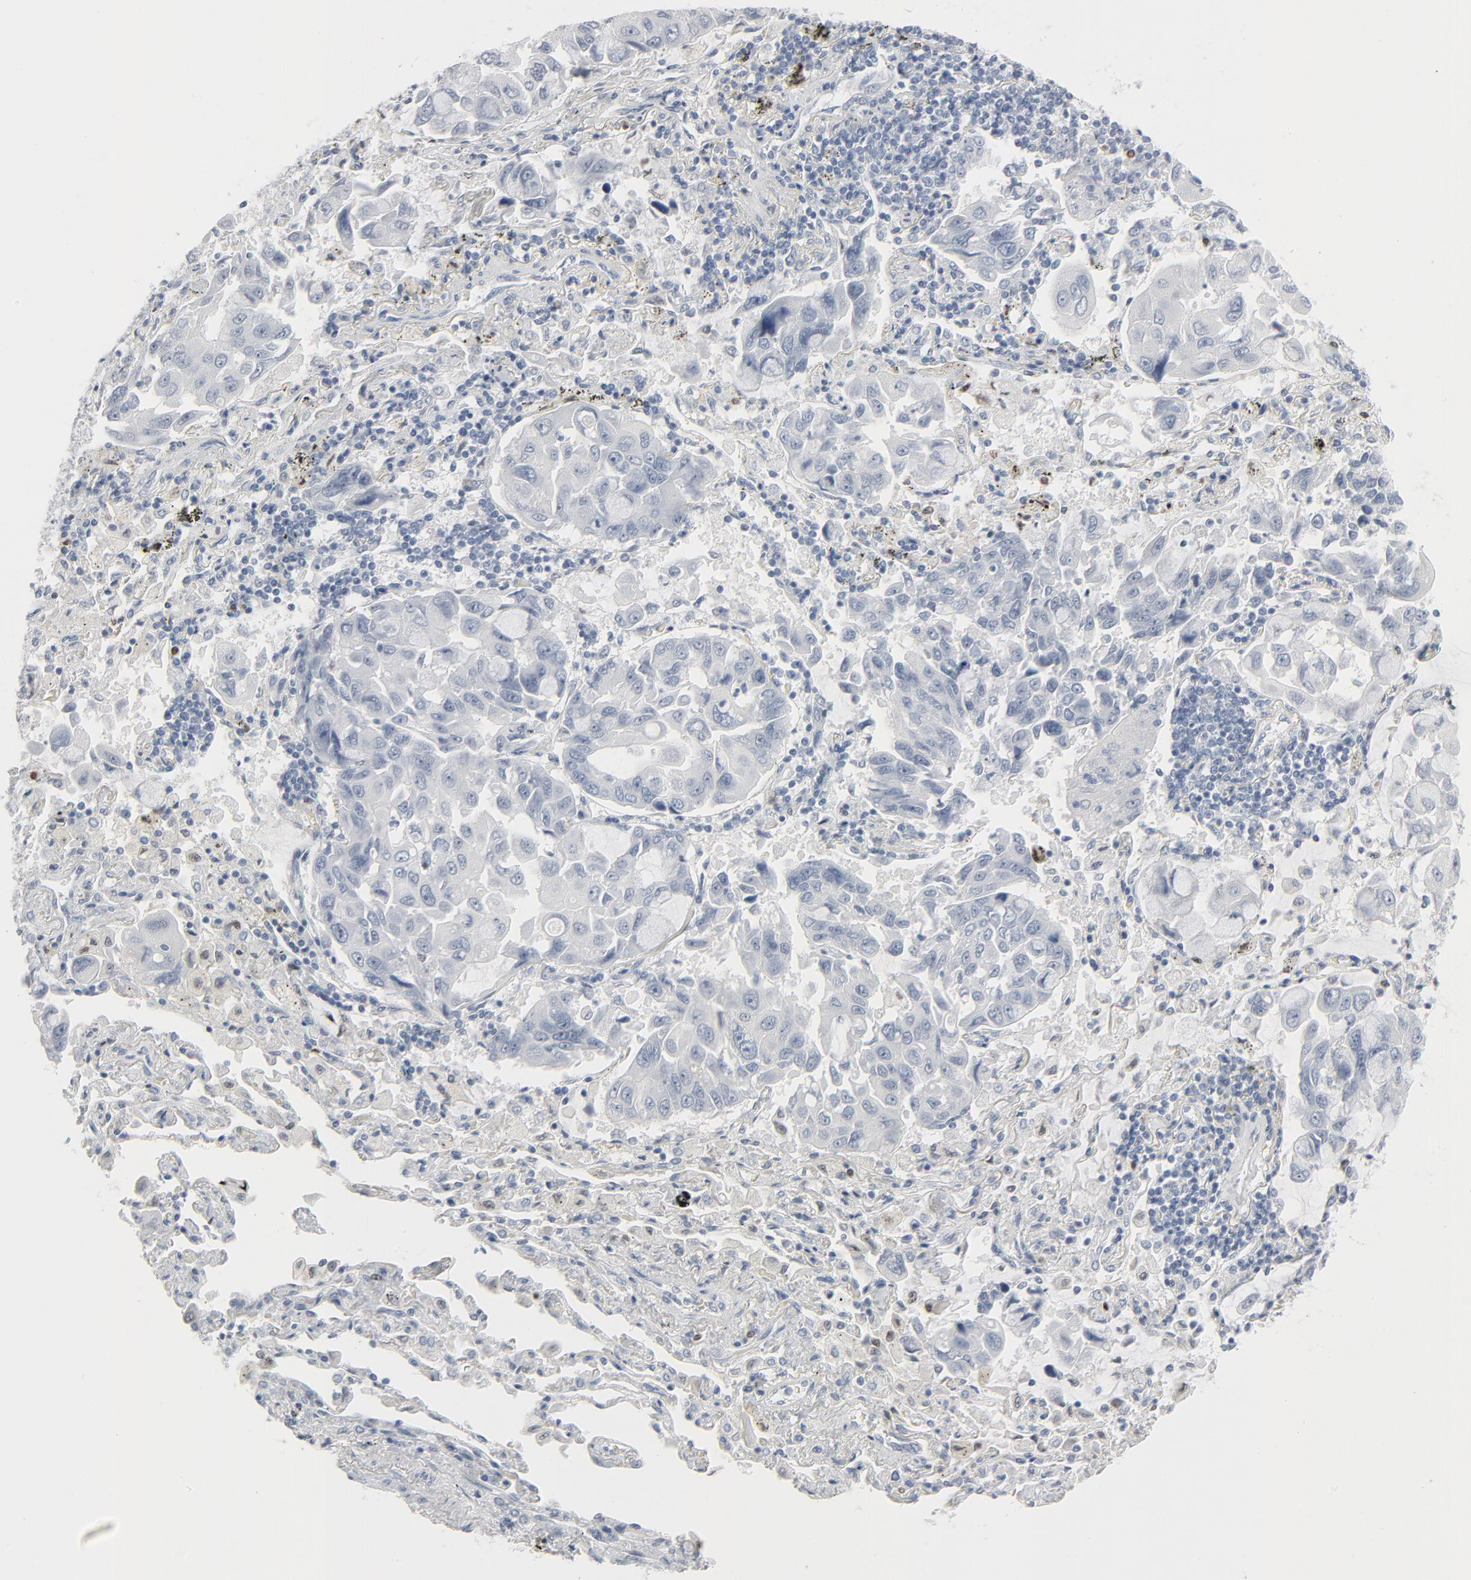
{"staining": {"intensity": "negative", "quantity": "none", "location": "none"}, "tissue": "lung cancer", "cell_type": "Tumor cells", "image_type": "cancer", "snomed": [{"axis": "morphology", "description": "Adenocarcinoma, NOS"}, {"axis": "topography", "description": "Lung"}], "caption": "Immunohistochemistry (IHC) histopathology image of neoplastic tissue: lung adenocarcinoma stained with DAB exhibits no significant protein positivity in tumor cells. The staining is performed using DAB (3,3'-diaminobenzidine) brown chromogen with nuclei counter-stained in using hematoxylin.", "gene": "MITF", "patient": {"sex": "male", "age": 64}}